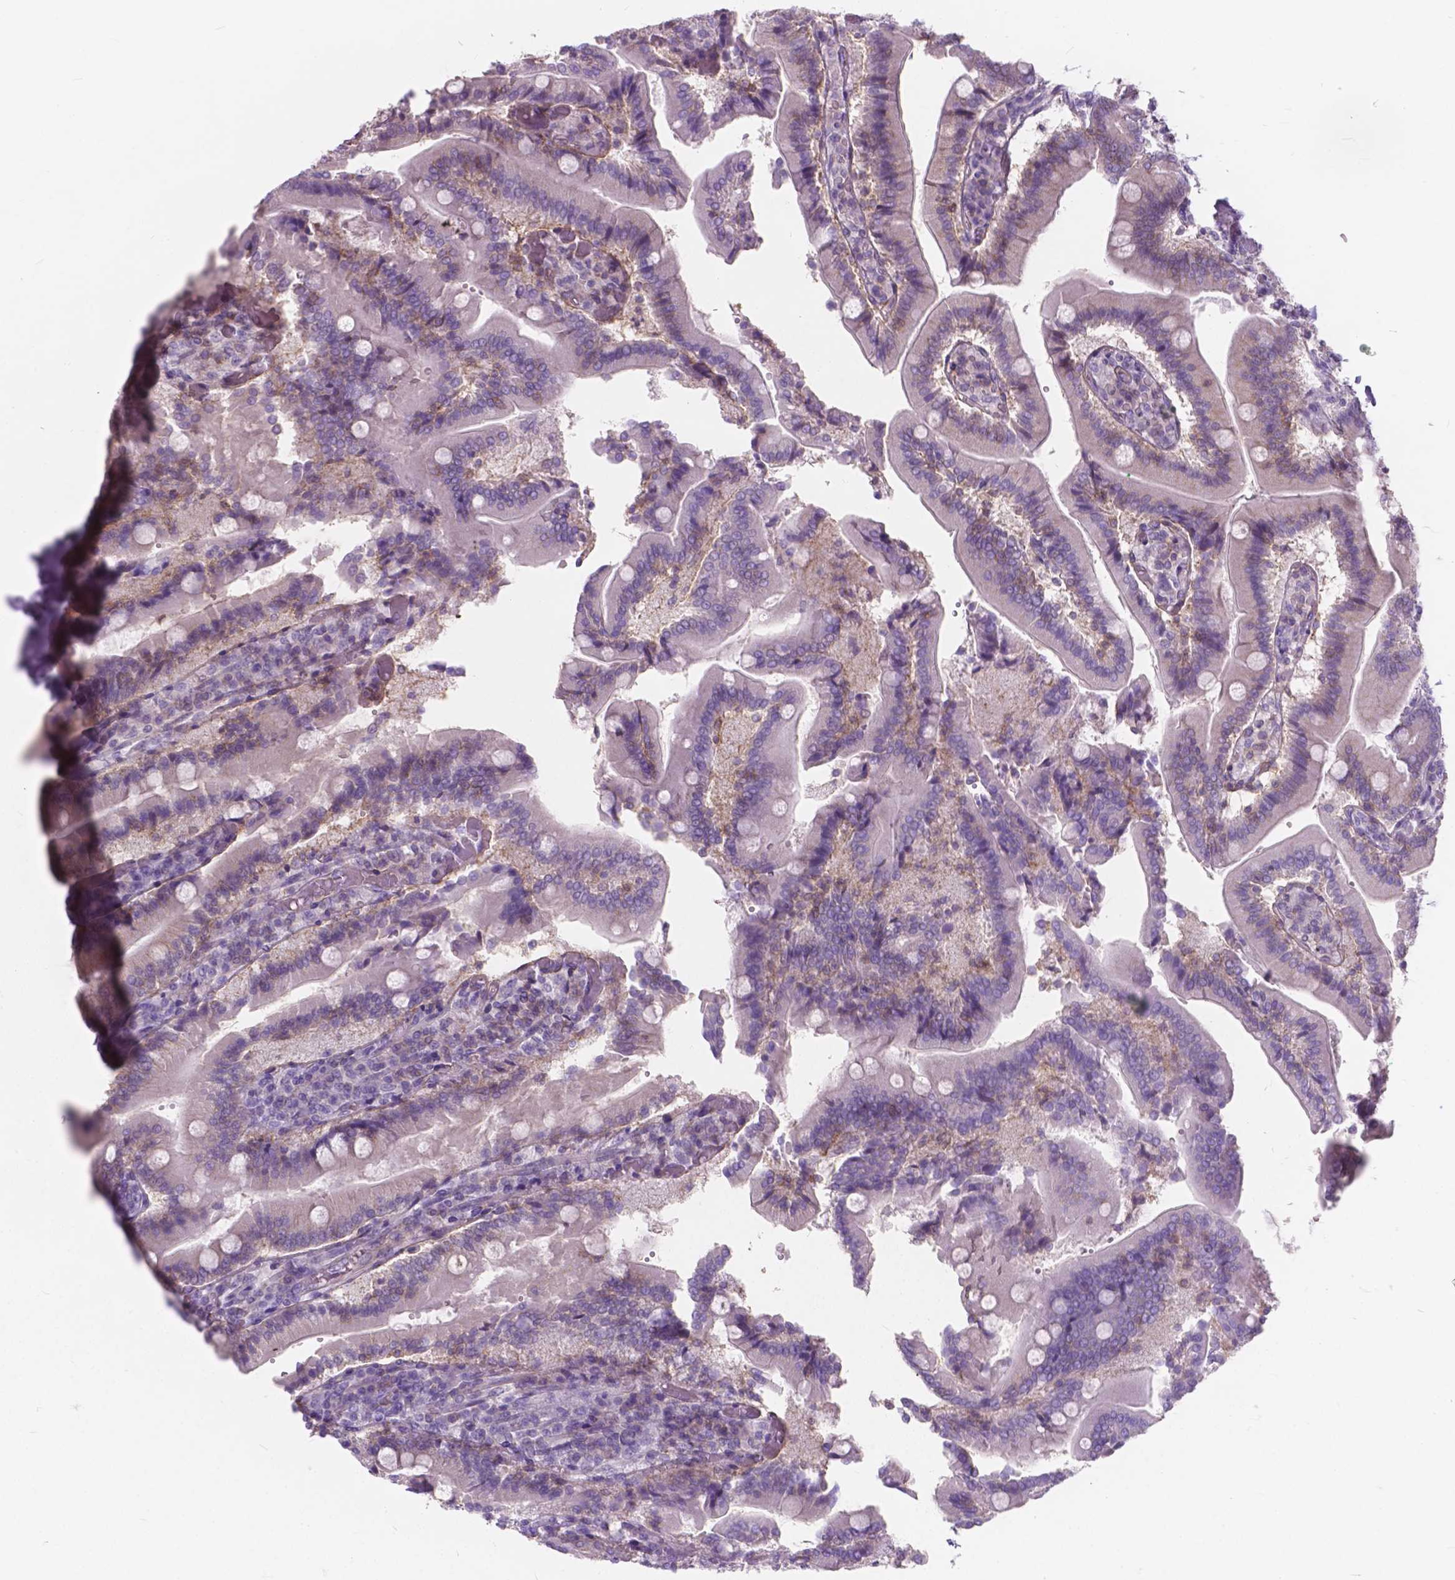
{"staining": {"intensity": "negative", "quantity": "none", "location": "none"}, "tissue": "duodenum", "cell_type": "Glandular cells", "image_type": "normal", "snomed": [{"axis": "morphology", "description": "Normal tissue, NOS"}, {"axis": "topography", "description": "Duodenum"}], "caption": "Immunohistochemistry of normal human duodenum shows no expression in glandular cells.", "gene": "KIAA0040", "patient": {"sex": "female", "age": 62}}